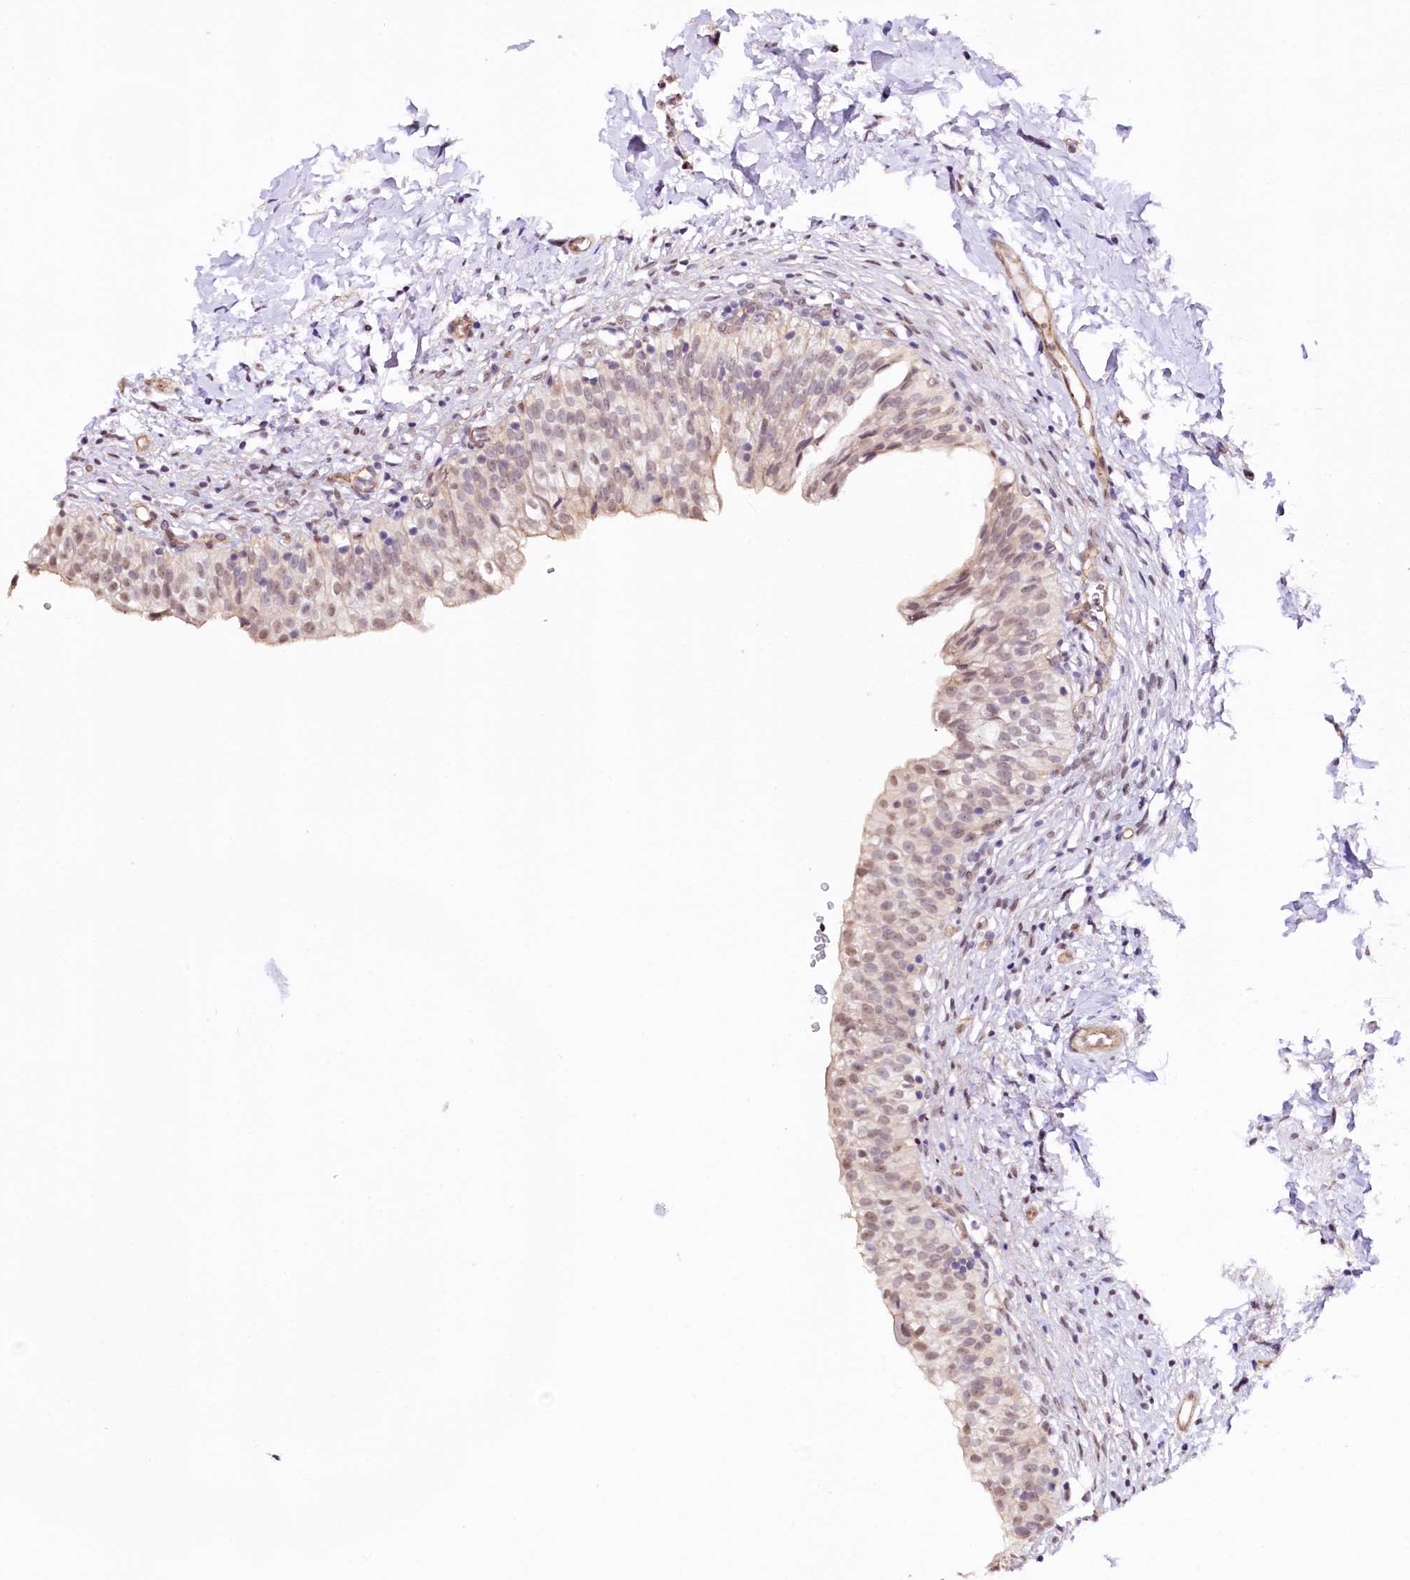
{"staining": {"intensity": "weak", "quantity": "25%-75%", "location": "nuclear"}, "tissue": "urinary bladder", "cell_type": "Urothelial cells", "image_type": "normal", "snomed": [{"axis": "morphology", "description": "Normal tissue, NOS"}, {"axis": "topography", "description": "Urinary bladder"}], "caption": "The histopathology image displays staining of normal urinary bladder, revealing weak nuclear protein expression (brown color) within urothelial cells.", "gene": "ST7", "patient": {"sex": "male", "age": 55}}